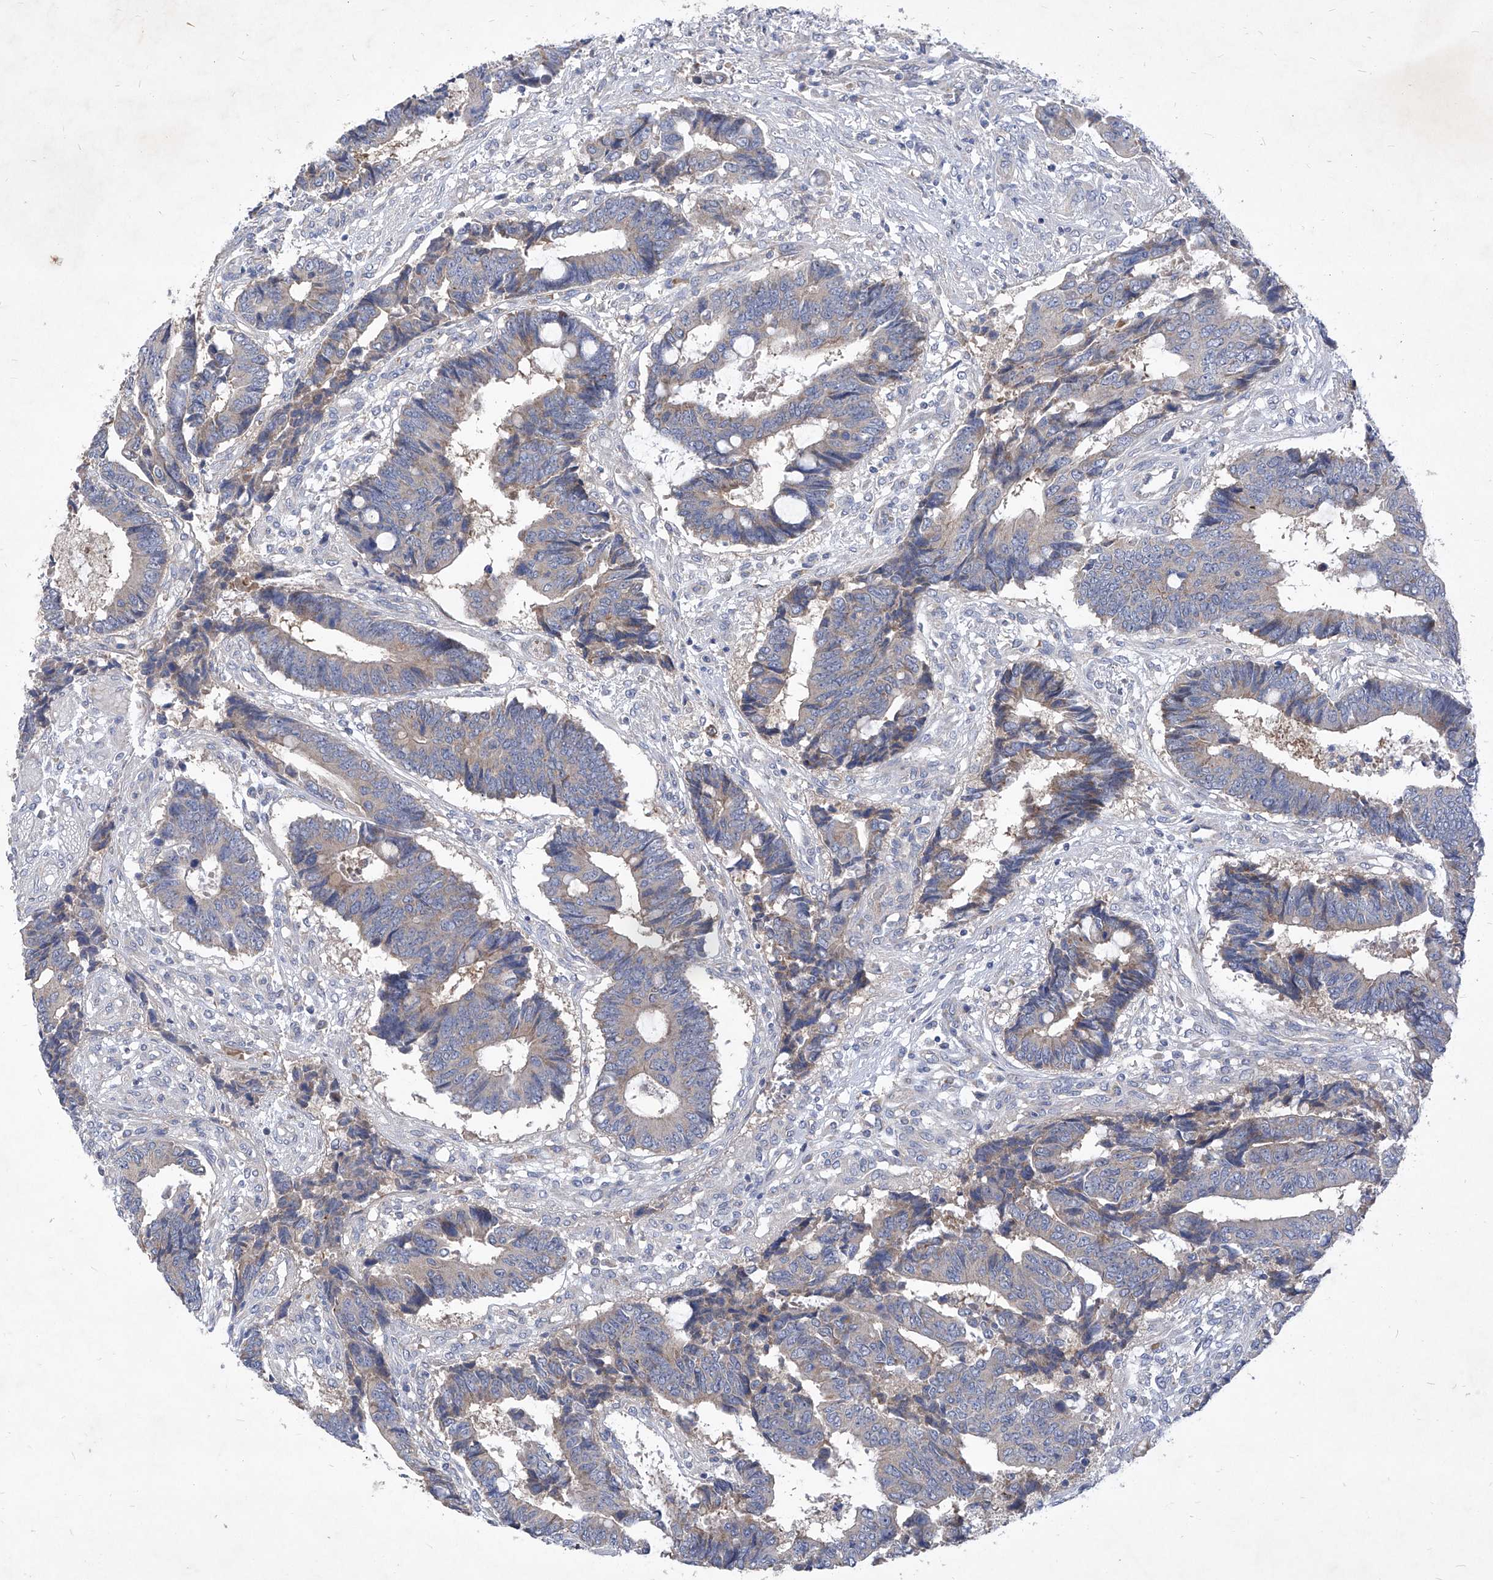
{"staining": {"intensity": "weak", "quantity": "<25%", "location": "cytoplasmic/membranous"}, "tissue": "colorectal cancer", "cell_type": "Tumor cells", "image_type": "cancer", "snomed": [{"axis": "morphology", "description": "Adenocarcinoma, NOS"}, {"axis": "topography", "description": "Rectum"}], "caption": "Colorectal cancer was stained to show a protein in brown. There is no significant staining in tumor cells. The staining was performed using DAB to visualize the protein expression in brown, while the nuclei were stained in blue with hematoxylin (Magnification: 20x).", "gene": "COQ3", "patient": {"sex": "male", "age": 84}}